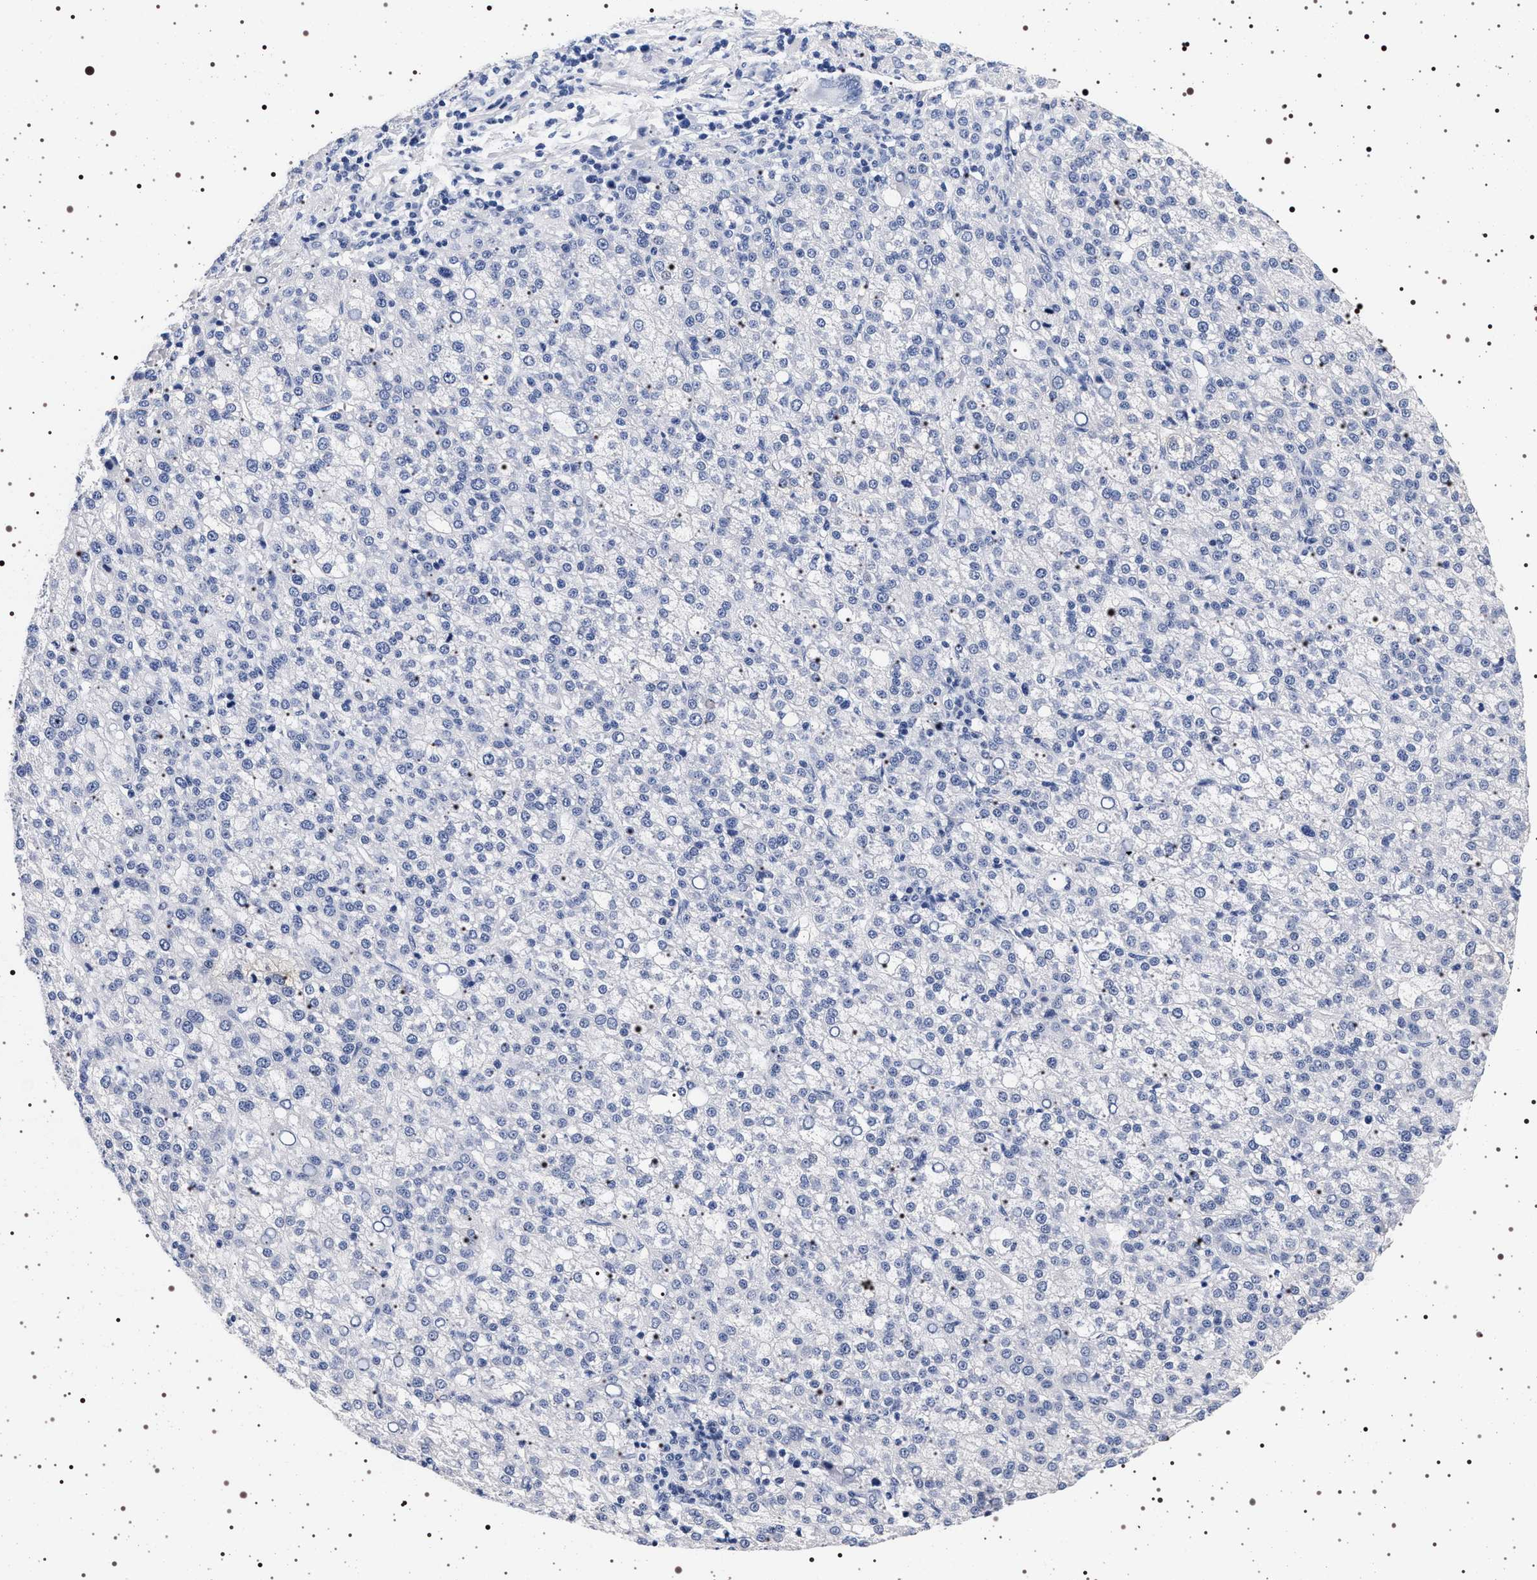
{"staining": {"intensity": "negative", "quantity": "none", "location": "none"}, "tissue": "liver cancer", "cell_type": "Tumor cells", "image_type": "cancer", "snomed": [{"axis": "morphology", "description": "Carcinoma, Hepatocellular, NOS"}, {"axis": "topography", "description": "Liver"}], "caption": "The photomicrograph exhibits no significant staining in tumor cells of liver cancer (hepatocellular carcinoma).", "gene": "MAPK10", "patient": {"sex": "female", "age": 58}}